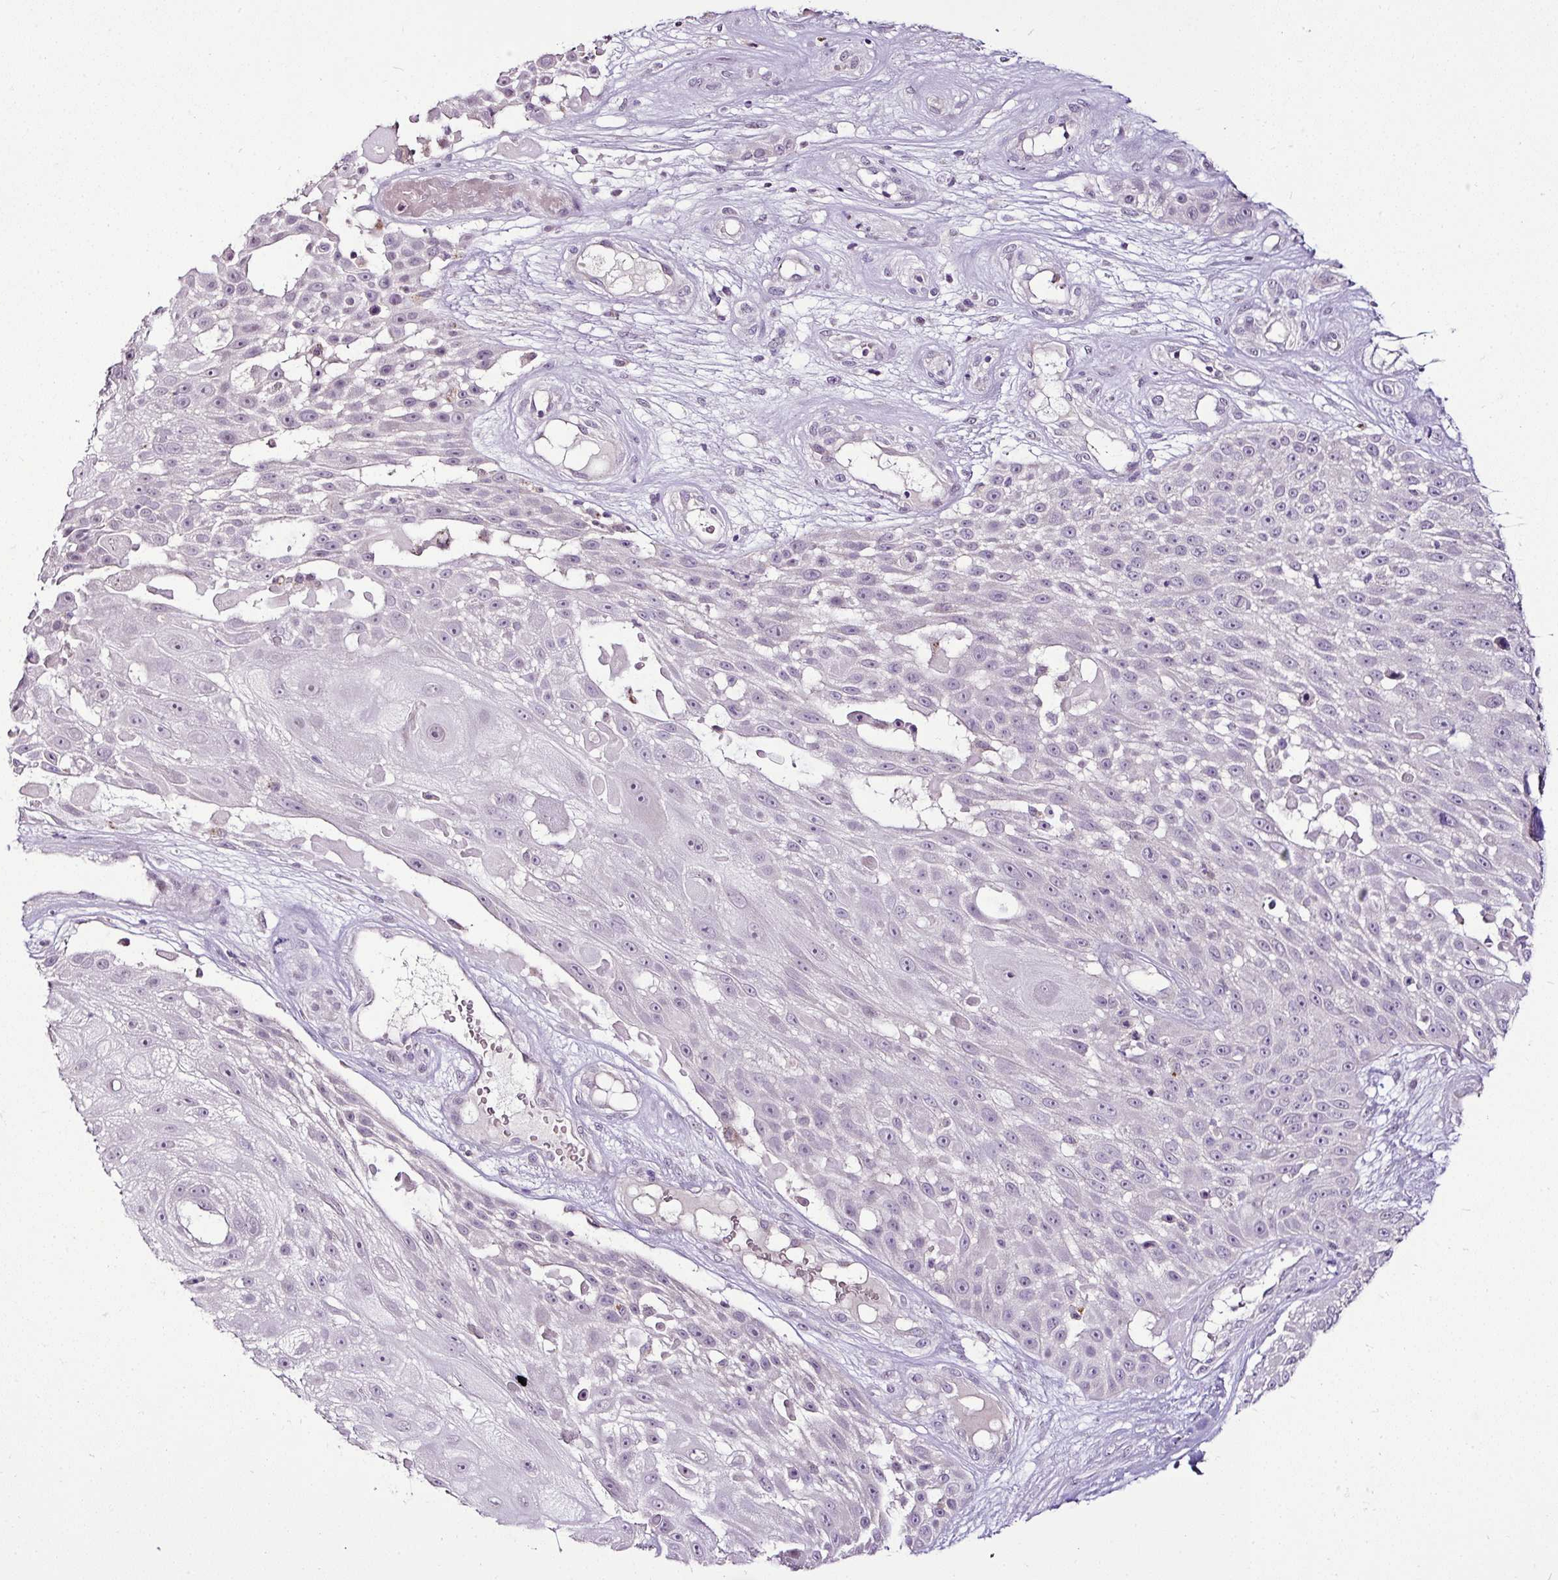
{"staining": {"intensity": "negative", "quantity": "none", "location": "none"}, "tissue": "skin cancer", "cell_type": "Tumor cells", "image_type": "cancer", "snomed": [{"axis": "morphology", "description": "Squamous cell carcinoma, NOS"}, {"axis": "topography", "description": "Skin"}], "caption": "DAB (3,3'-diaminobenzidine) immunohistochemical staining of skin squamous cell carcinoma displays no significant expression in tumor cells. (Stains: DAB (3,3'-diaminobenzidine) immunohistochemistry with hematoxylin counter stain, Microscopy: brightfield microscopy at high magnification).", "gene": "ESR1", "patient": {"sex": "female", "age": 86}}